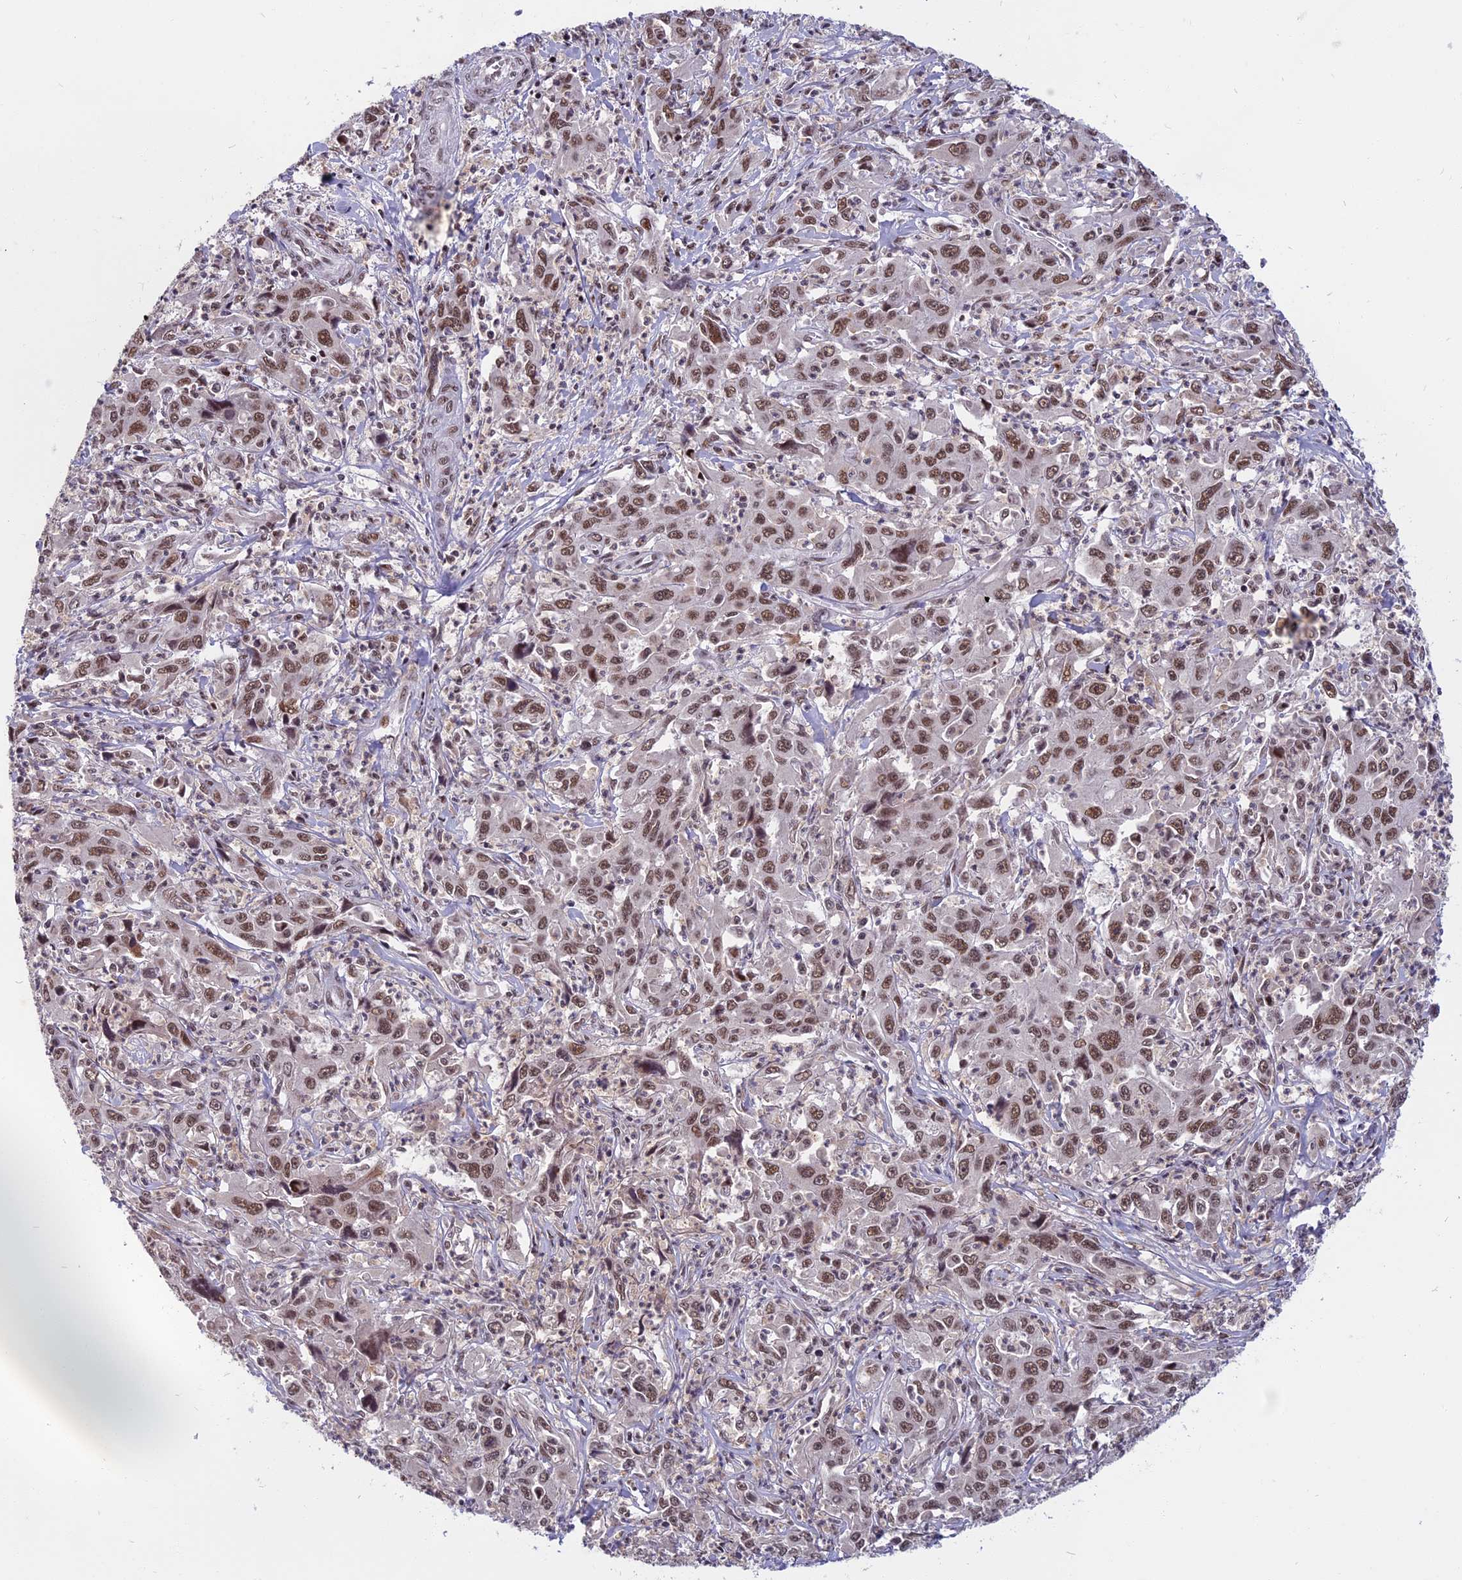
{"staining": {"intensity": "moderate", "quantity": ">75%", "location": "nuclear"}, "tissue": "liver cancer", "cell_type": "Tumor cells", "image_type": "cancer", "snomed": [{"axis": "morphology", "description": "Carcinoma, Hepatocellular, NOS"}, {"axis": "topography", "description": "Liver"}], "caption": "DAB (3,3'-diaminobenzidine) immunohistochemical staining of human liver cancer demonstrates moderate nuclear protein staining in about >75% of tumor cells. The protein of interest is shown in brown color, while the nuclei are stained blue.", "gene": "CDC7", "patient": {"sex": "male", "age": 63}}